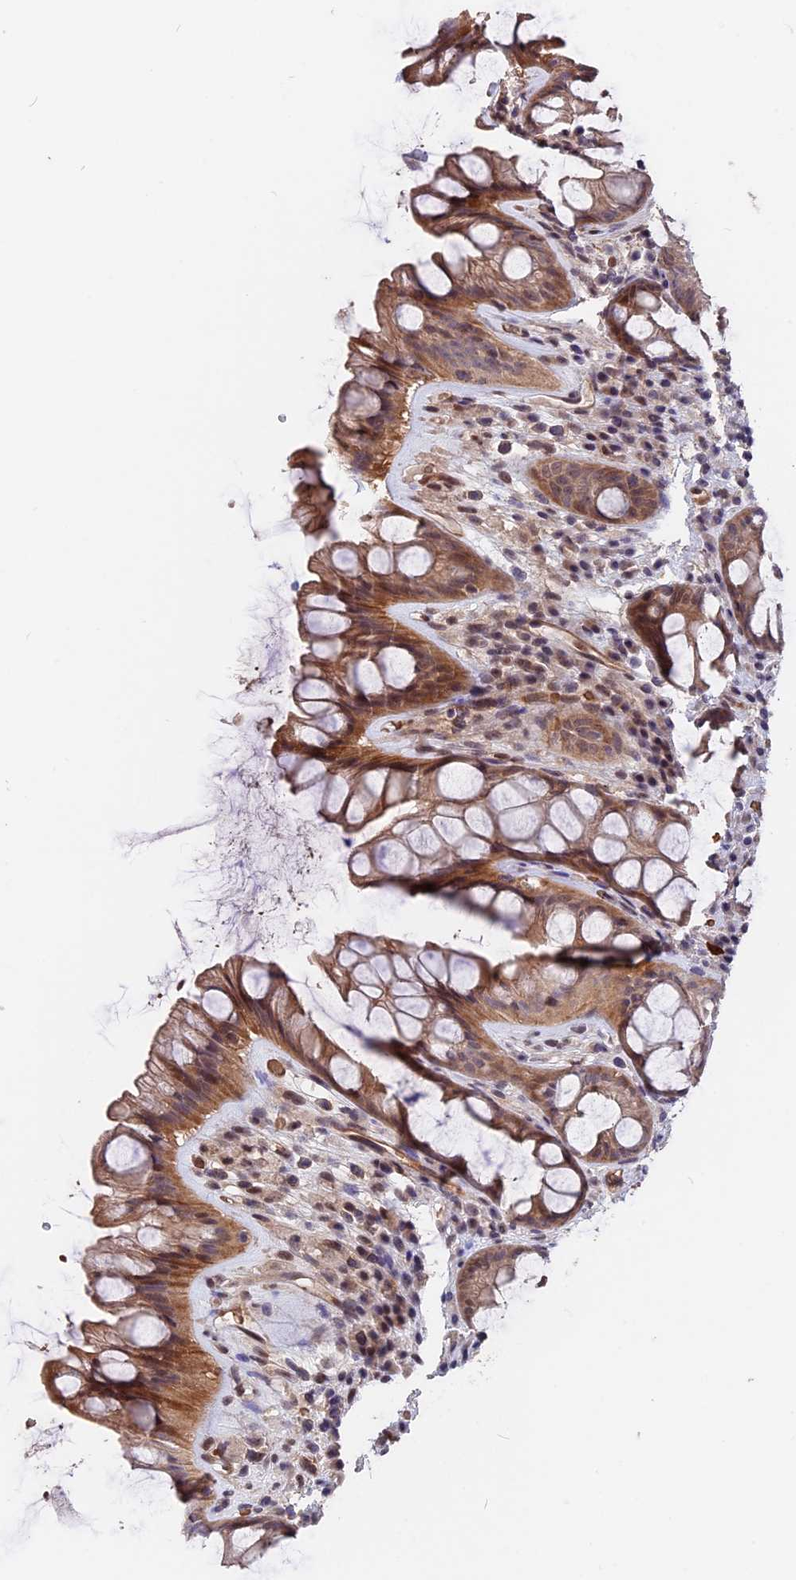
{"staining": {"intensity": "moderate", "quantity": "25%-75%", "location": "cytoplasmic/membranous"}, "tissue": "rectum", "cell_type": "Glandular cells", "image_type": "normal", "snomed": [{"axis": "morphology", "description": "Normal tissue, NOS"}, {"axis": "topography", "description": "Rectum"}], "caption": "High-magnification brightfield microscopy of normal rectum stained with DAB (brown) and counterstained with hematoxylin (blue). glandular cells exhibit moderate cytoplasmic/membranous positivity is appreciated in about25%-75% of cells.", "gene": "ZC3H10", "patient": {"sex": "male", "age": 74}}